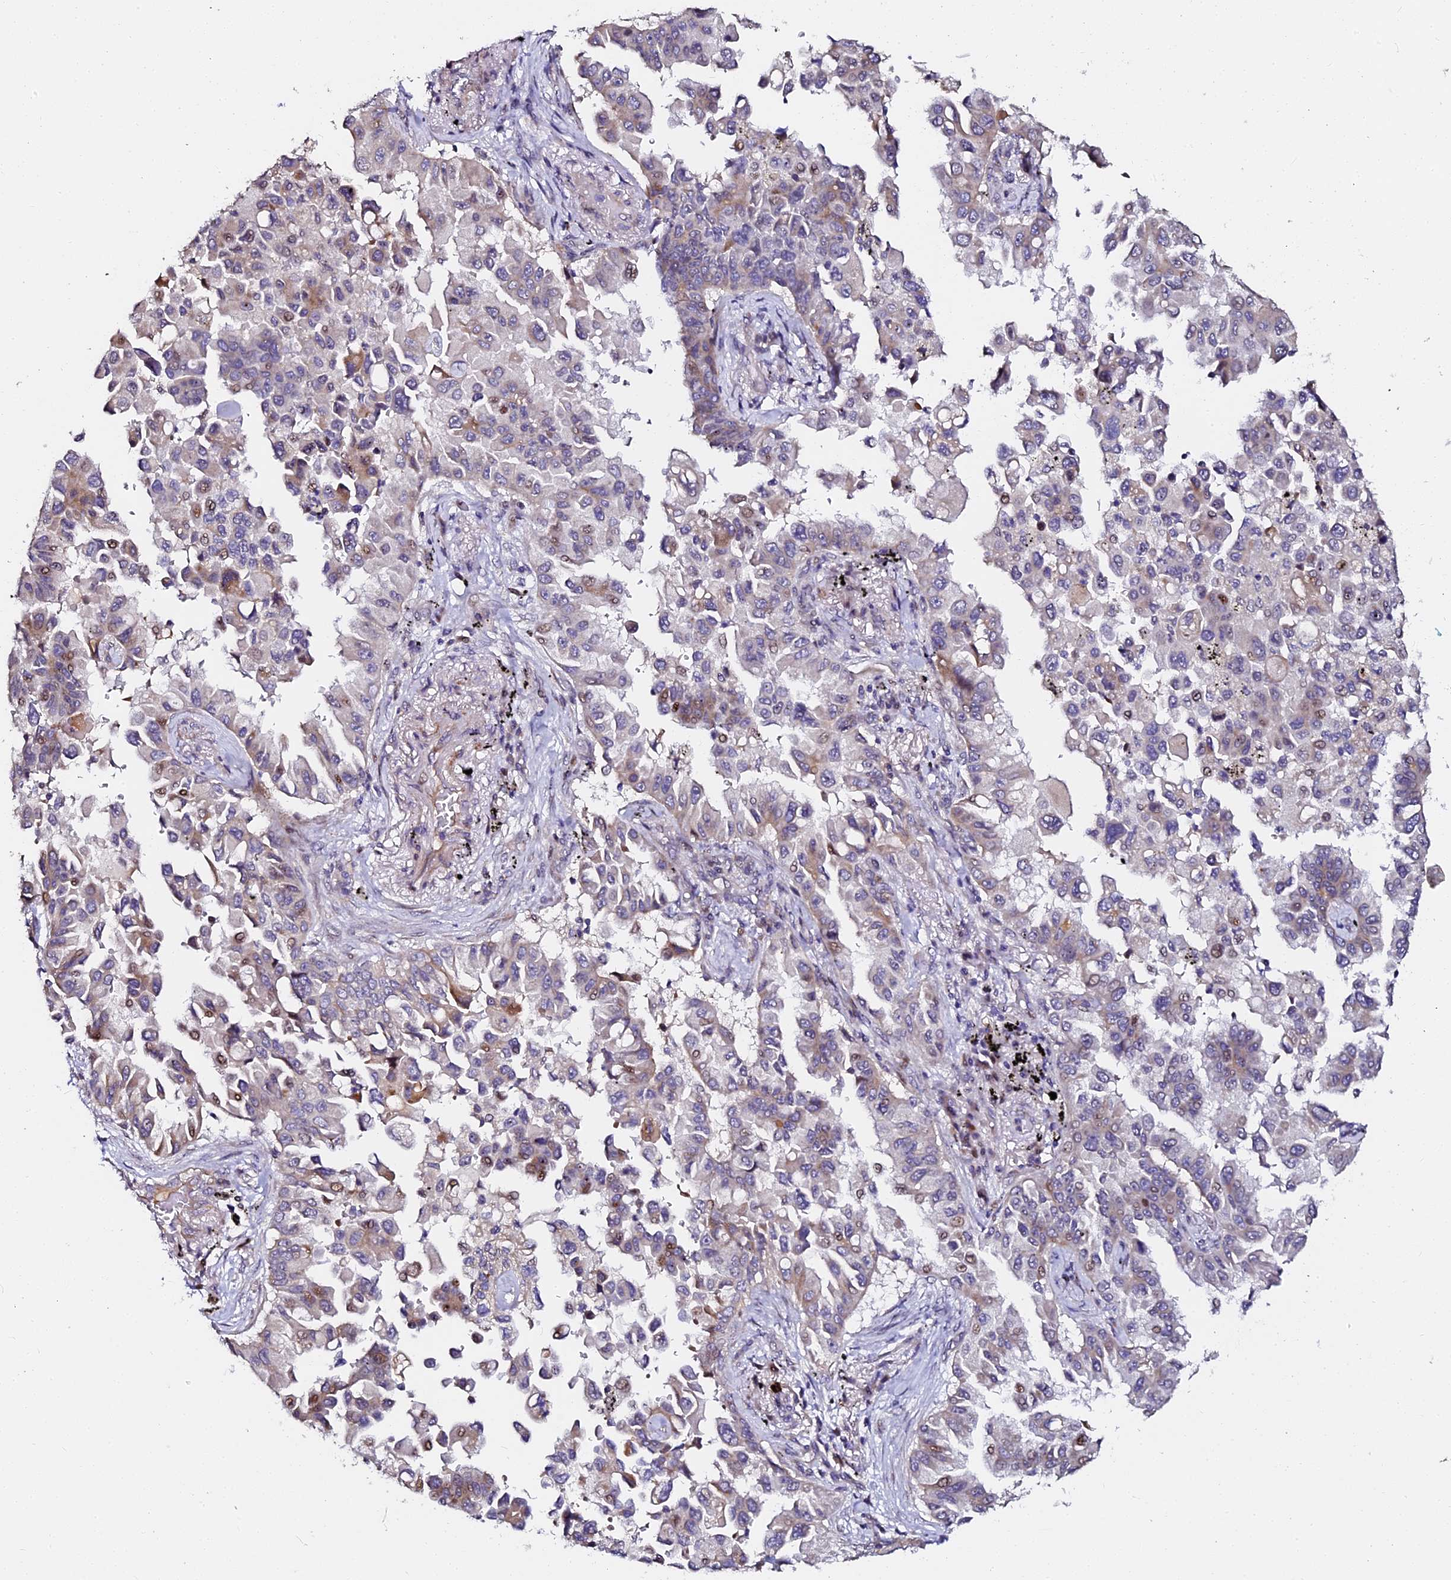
{"staining": {"intensity": "moderate", "quantity": "<25%", "location": "cytoplasmic/membranous,nuclear"}, "tissue": "lung cancer", "cell_type": "Tumor cells", "image_type": "cancer", "snomed": [{"axis": "morphology", "description": "Adenocarcinoma, NOS"}, {"axis": "topography", "description": "Lung"}], "caption": "Lung cancer stained with DAB (3,3'-diaminobenzidine) immunohistochemistry (IHC) demonstrates low levels of moderate cytoplasmic/membranous and nuclear staining in approximately <25% of tumor cells. The staining was performed using DAB, with brown indicating positive protein expression. Nuclei are stained blue with hematoxylin.", "gene": "GPN3", "patient": {"sex": "female", "age": 67}}